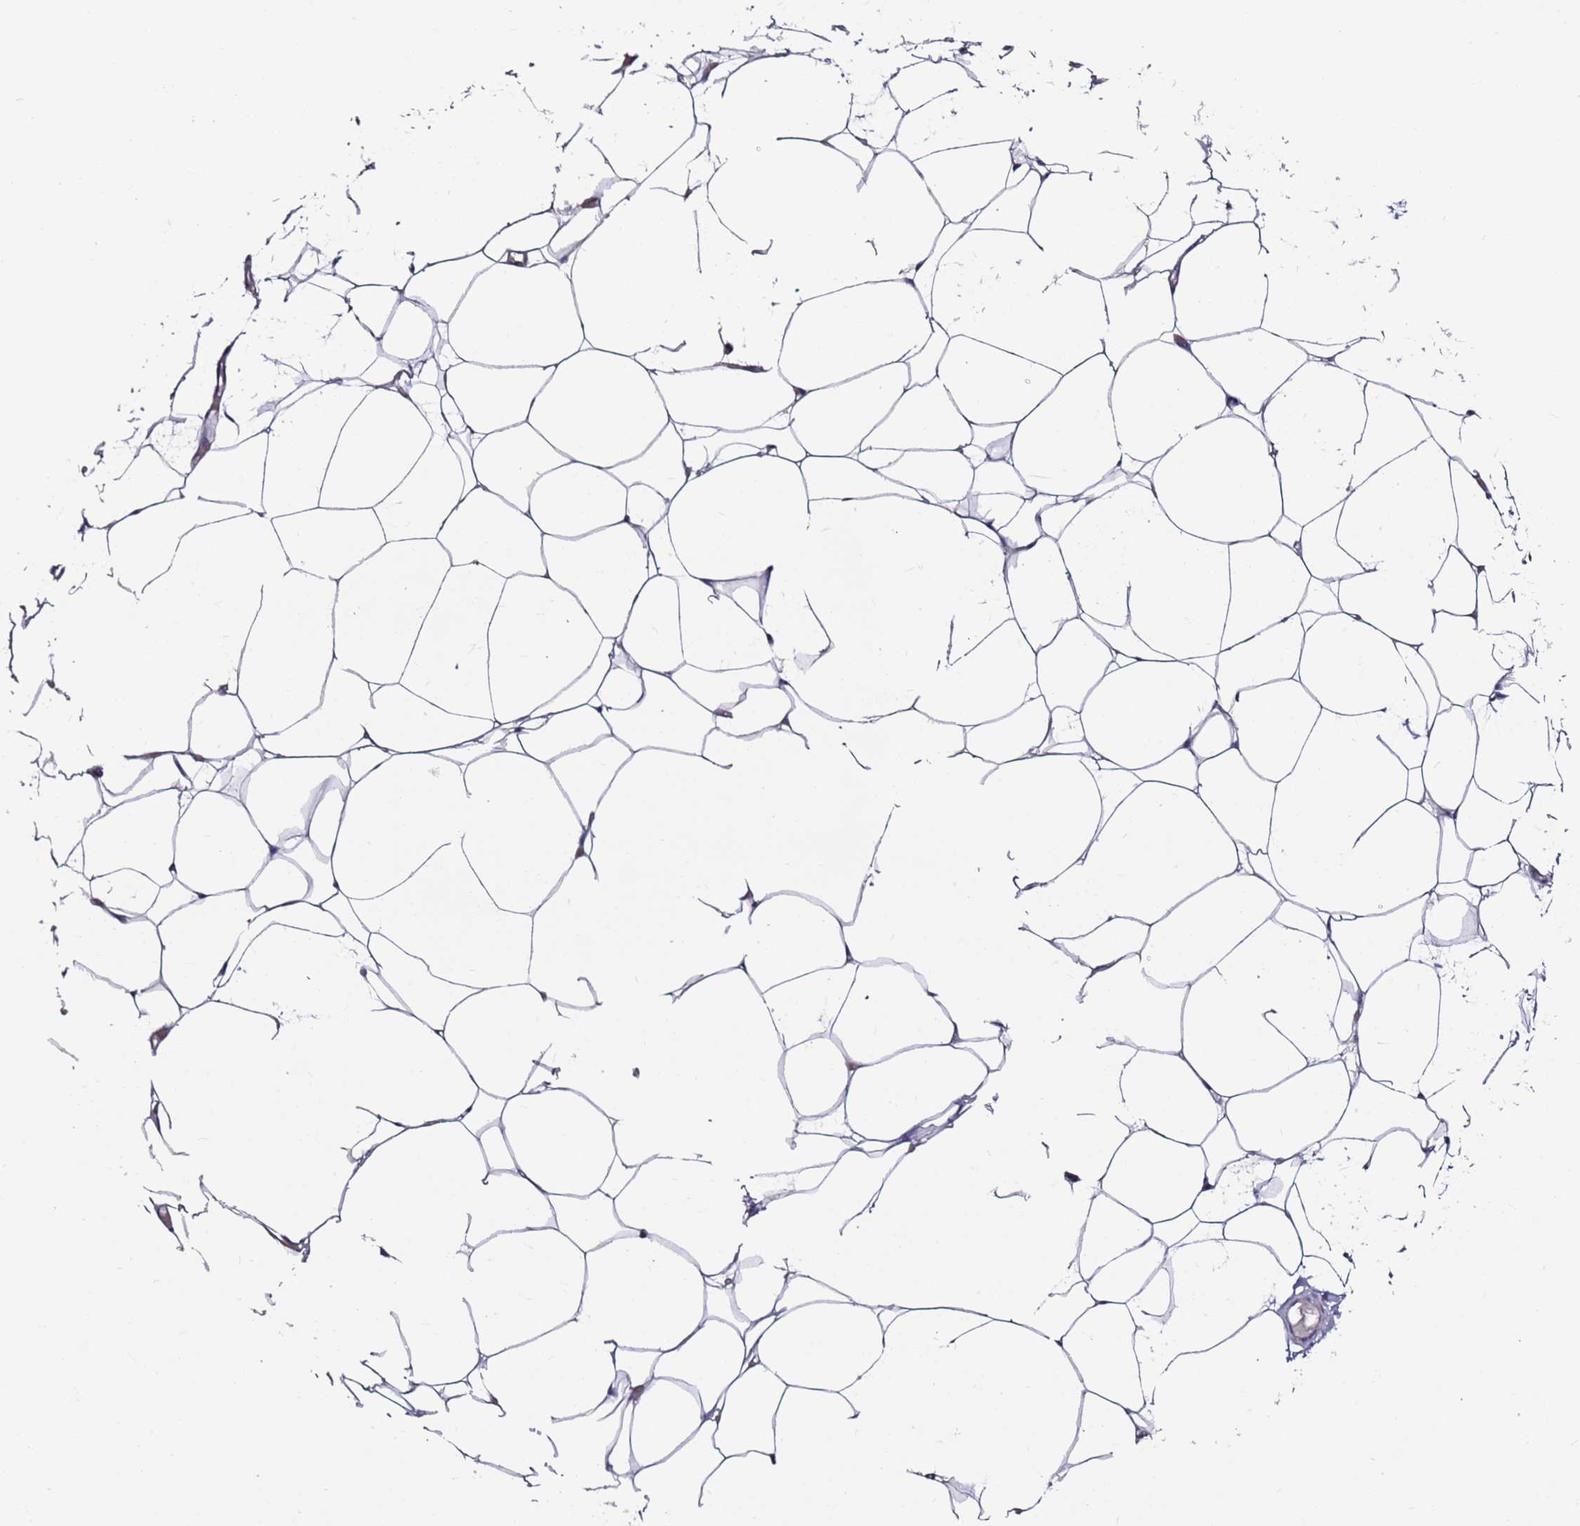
{"staining": {"intensity": "negative", "quantity": "none", "location": "none"}, "tissue": "adipose tissue", "cell_type": "Adipocytes", "image_type": "normal", "snomed": [{"axis": "morphology", "description": "Normal tissue, NOS"}, {"axis": "topography", "description": "Breast"}], "caption": "A high-resolution micrograph shows immunohistochemistry staining of benign adipose tissue, which displays no significant positivity in adipocytes. (DAB (3,3'-diaminobenzidine) immunohistochemistry visualized using brightfield microscopy, high magnification).", "gene": "KRTCAP3", "patient": {"sex": "female", "age": 23}}